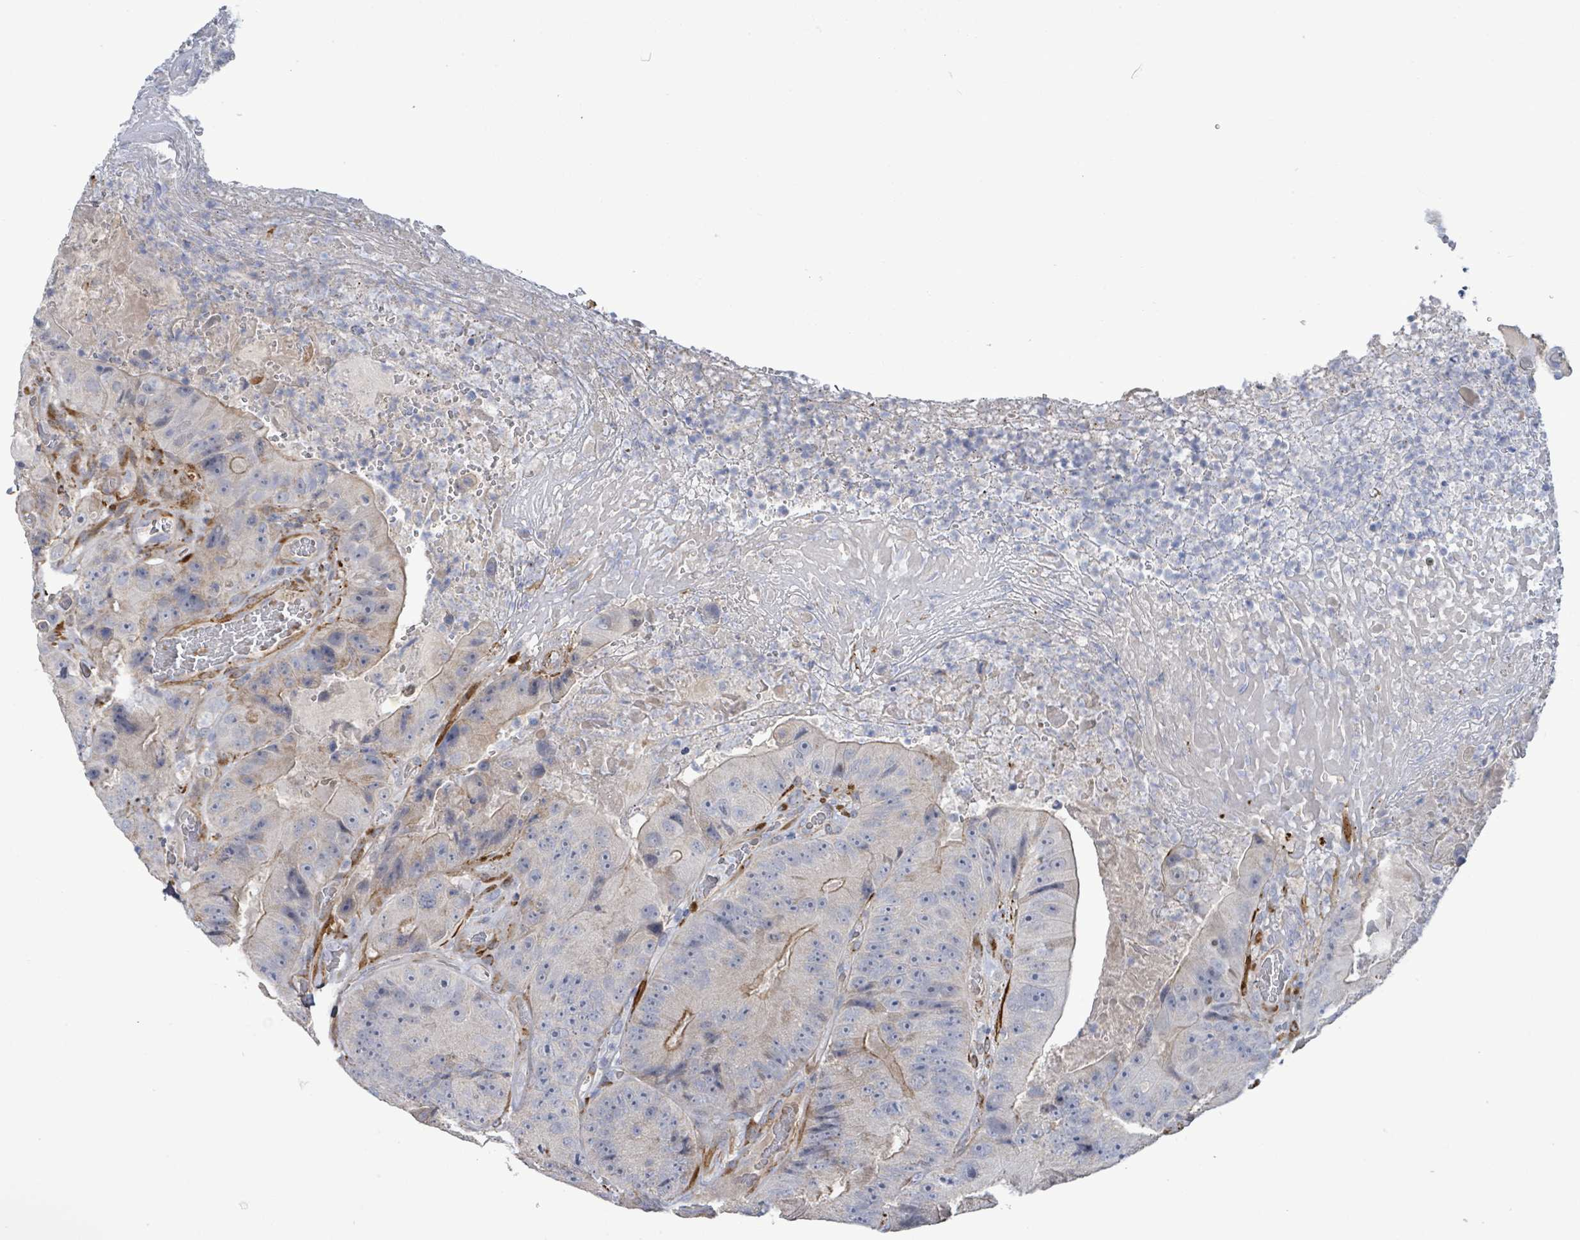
{"staining": {"intensity": "weak", "quantity": "<25%", "location": "cytoplasmic/membranous"}, "tissue": "colorectal cancer", "cell_type": "Tumor cells", "image_type": "cancer", "snomed": [{"axis": "morphology", "description": "Adenocarcinoma, NOS"}, {"axis": "topography", "description": "Colon"}], "caption": "Immunohistochemical staining of human colorectal cancer (adenocarcinoma) exhibits no significant expression in tumor cells.", "gene": "DMRTC1B", "patient": {"sex": "female", "age": 86}}